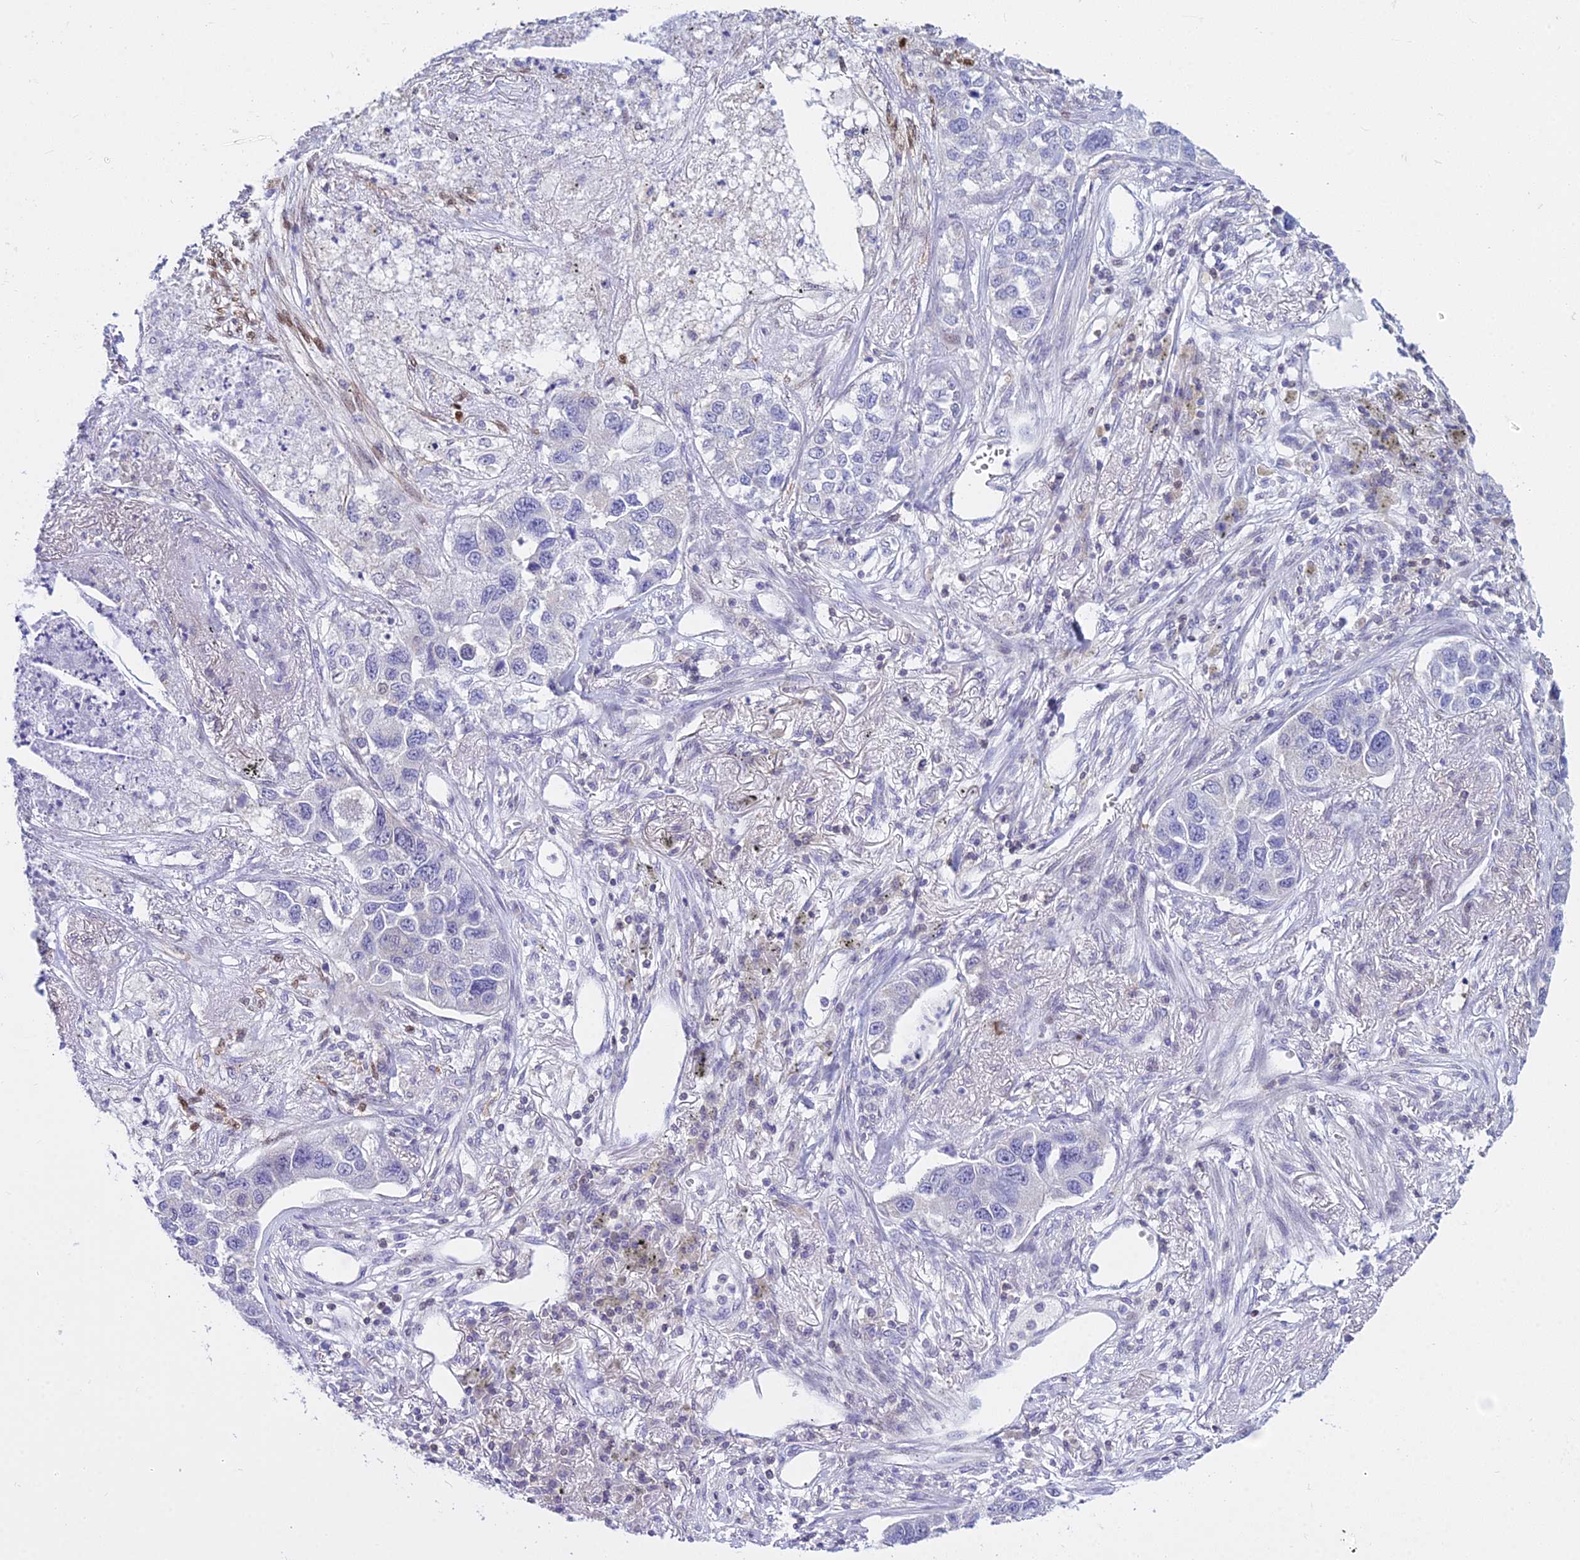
{"staining": {"intensity": "negative", "quantity": "none", "location": "none"}, "tissue": "lung cancer", "cell_type": "Tumor cells", "image_type": "cancer", "snomed": [{"axis": "morphology", "description": "Adenocarcinoma, NOS"}, {"axis": "topography", "description": "Lung"}], "caption": "The histopathology image displays no significant staining in tumor cells of adenocarcinoma (lung).", "gene": "ZMIZ1", "patient": {"sex": "male", "age": 49}}